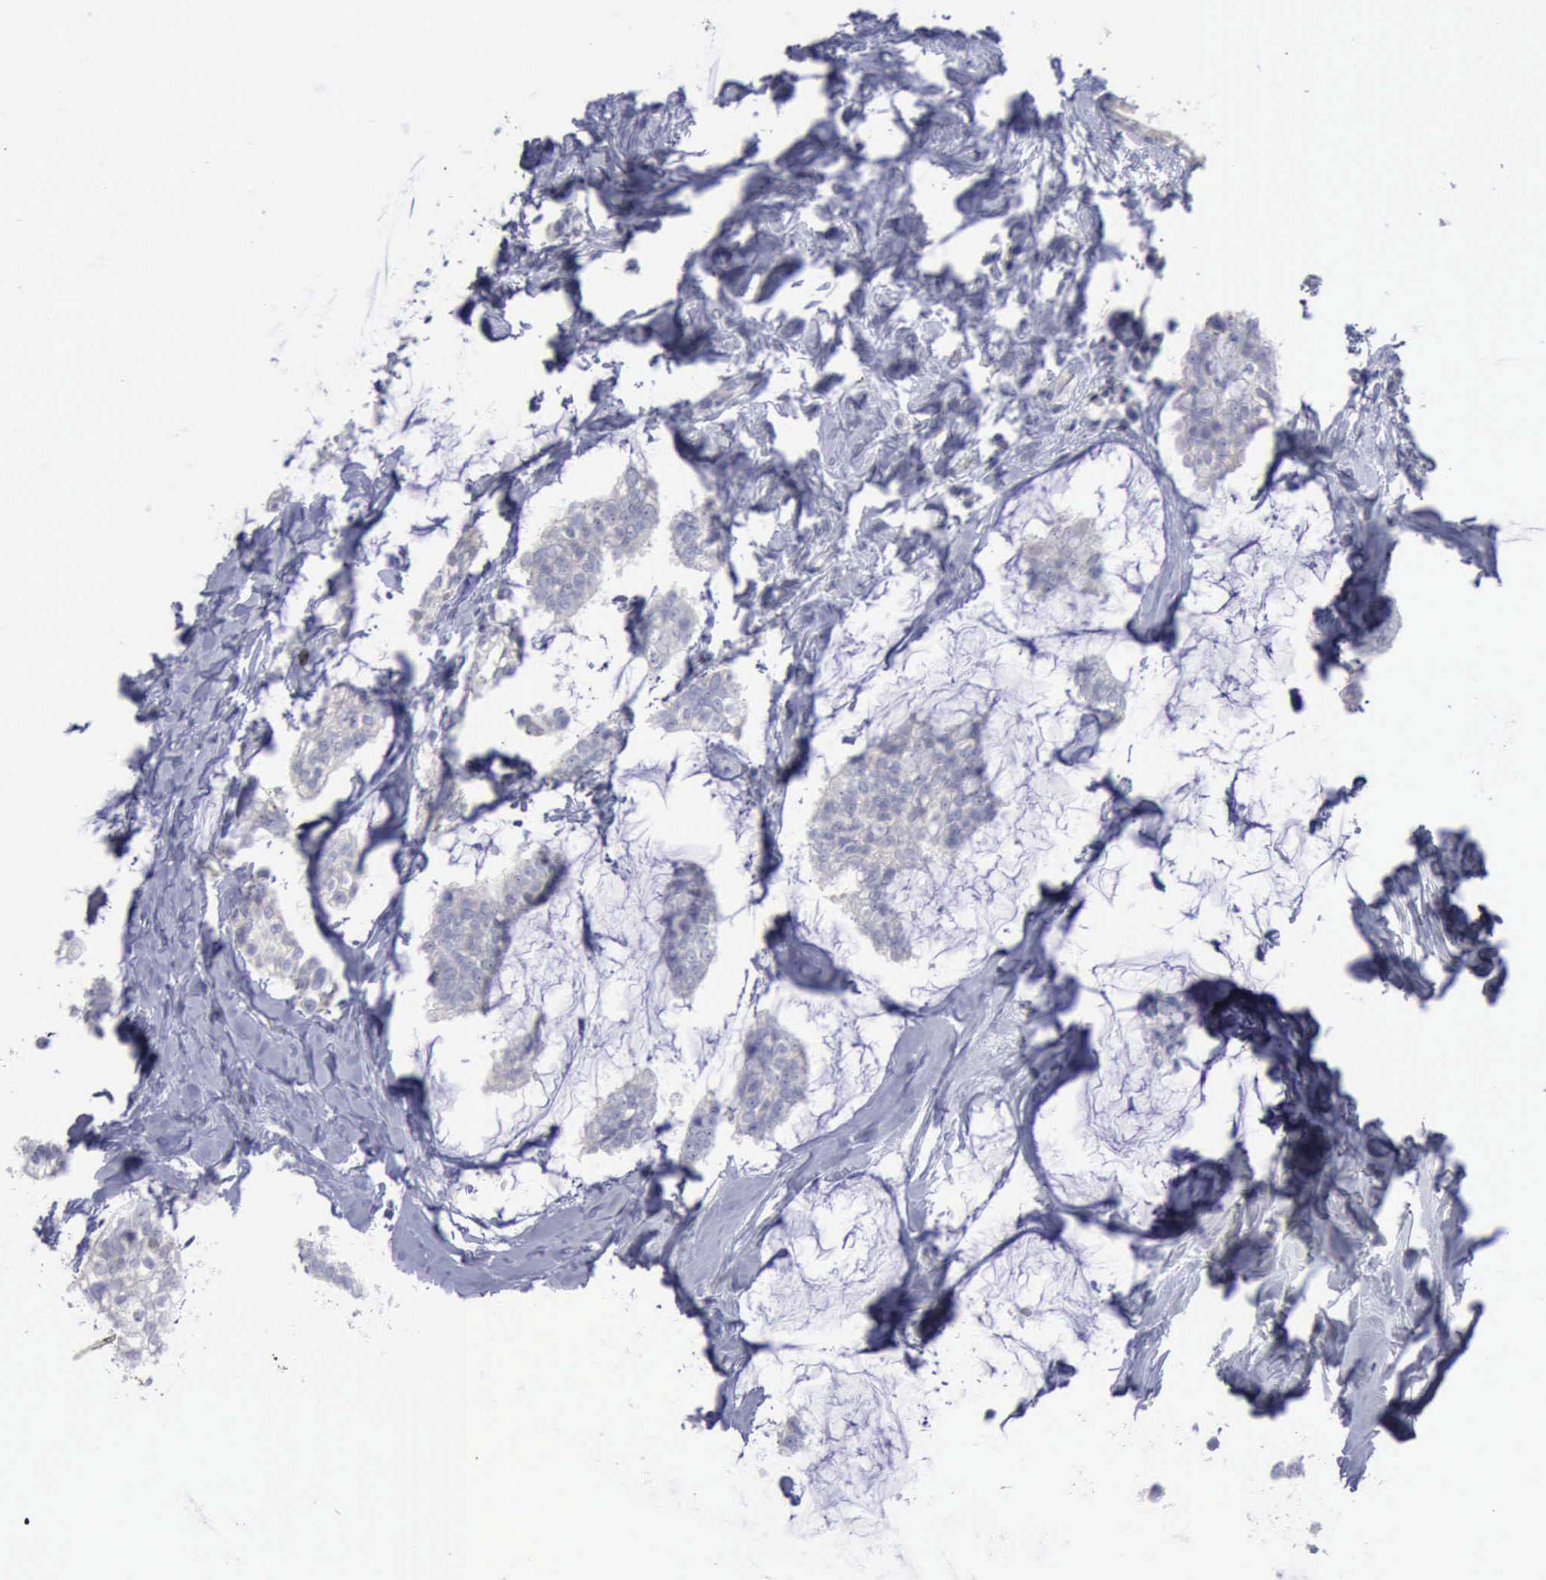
{"staining": {"intensity": "negative", "quantity": "none", "location": "none"}, "tissue": "breast cancer", "cell_type": "Tumor cells", "image_type": "cancer", "snomed": [{"axis": "morphology", "description": "Duct carcinoma"}, {"axis": "topography", "description": "Breast"}], "caption": "An image of human intraductal carcinoma (breast) is negative for staining in tumor cells.", "gene": "SATB2", "patient": {"sex": "female", "age": 93}}